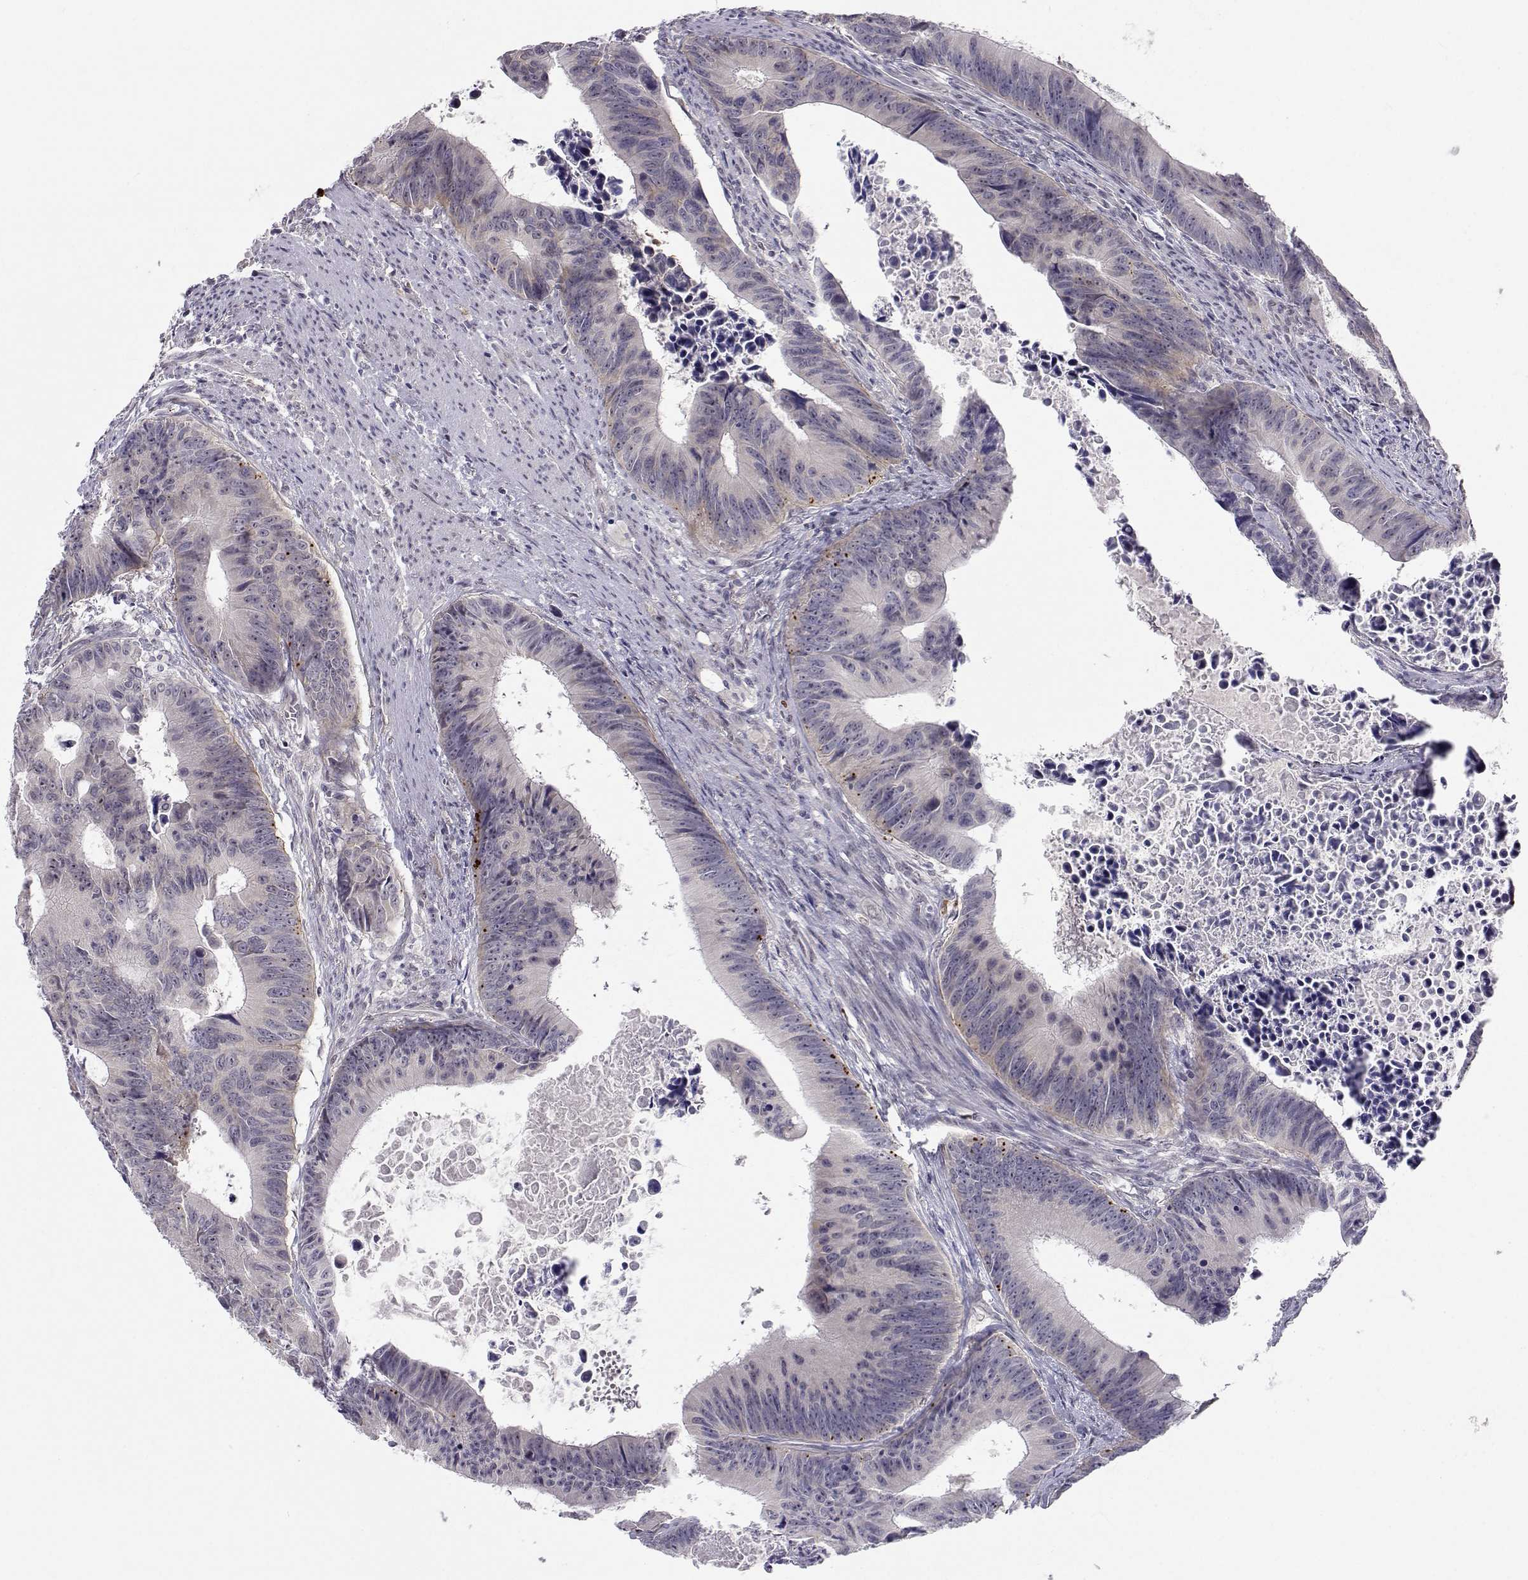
{"staining": {"intensity": "negative", "quantity": "none", "location": "none"}, "tissue": "colorectal cancer", "cell_type": "Tumor cells", "image_type": "cancer", "snomed": [{"axis": "morphology", "description": "Adenocarcinoma, NOS"}, {"axis": "topography", "description": "Colon"}], "caption": "Immunohistochemical staining of colorectal cancer reveals no significant expression in tumor cells.", "gene": "SLC6A3", "patient": {"sex": "female", "age": 87}}